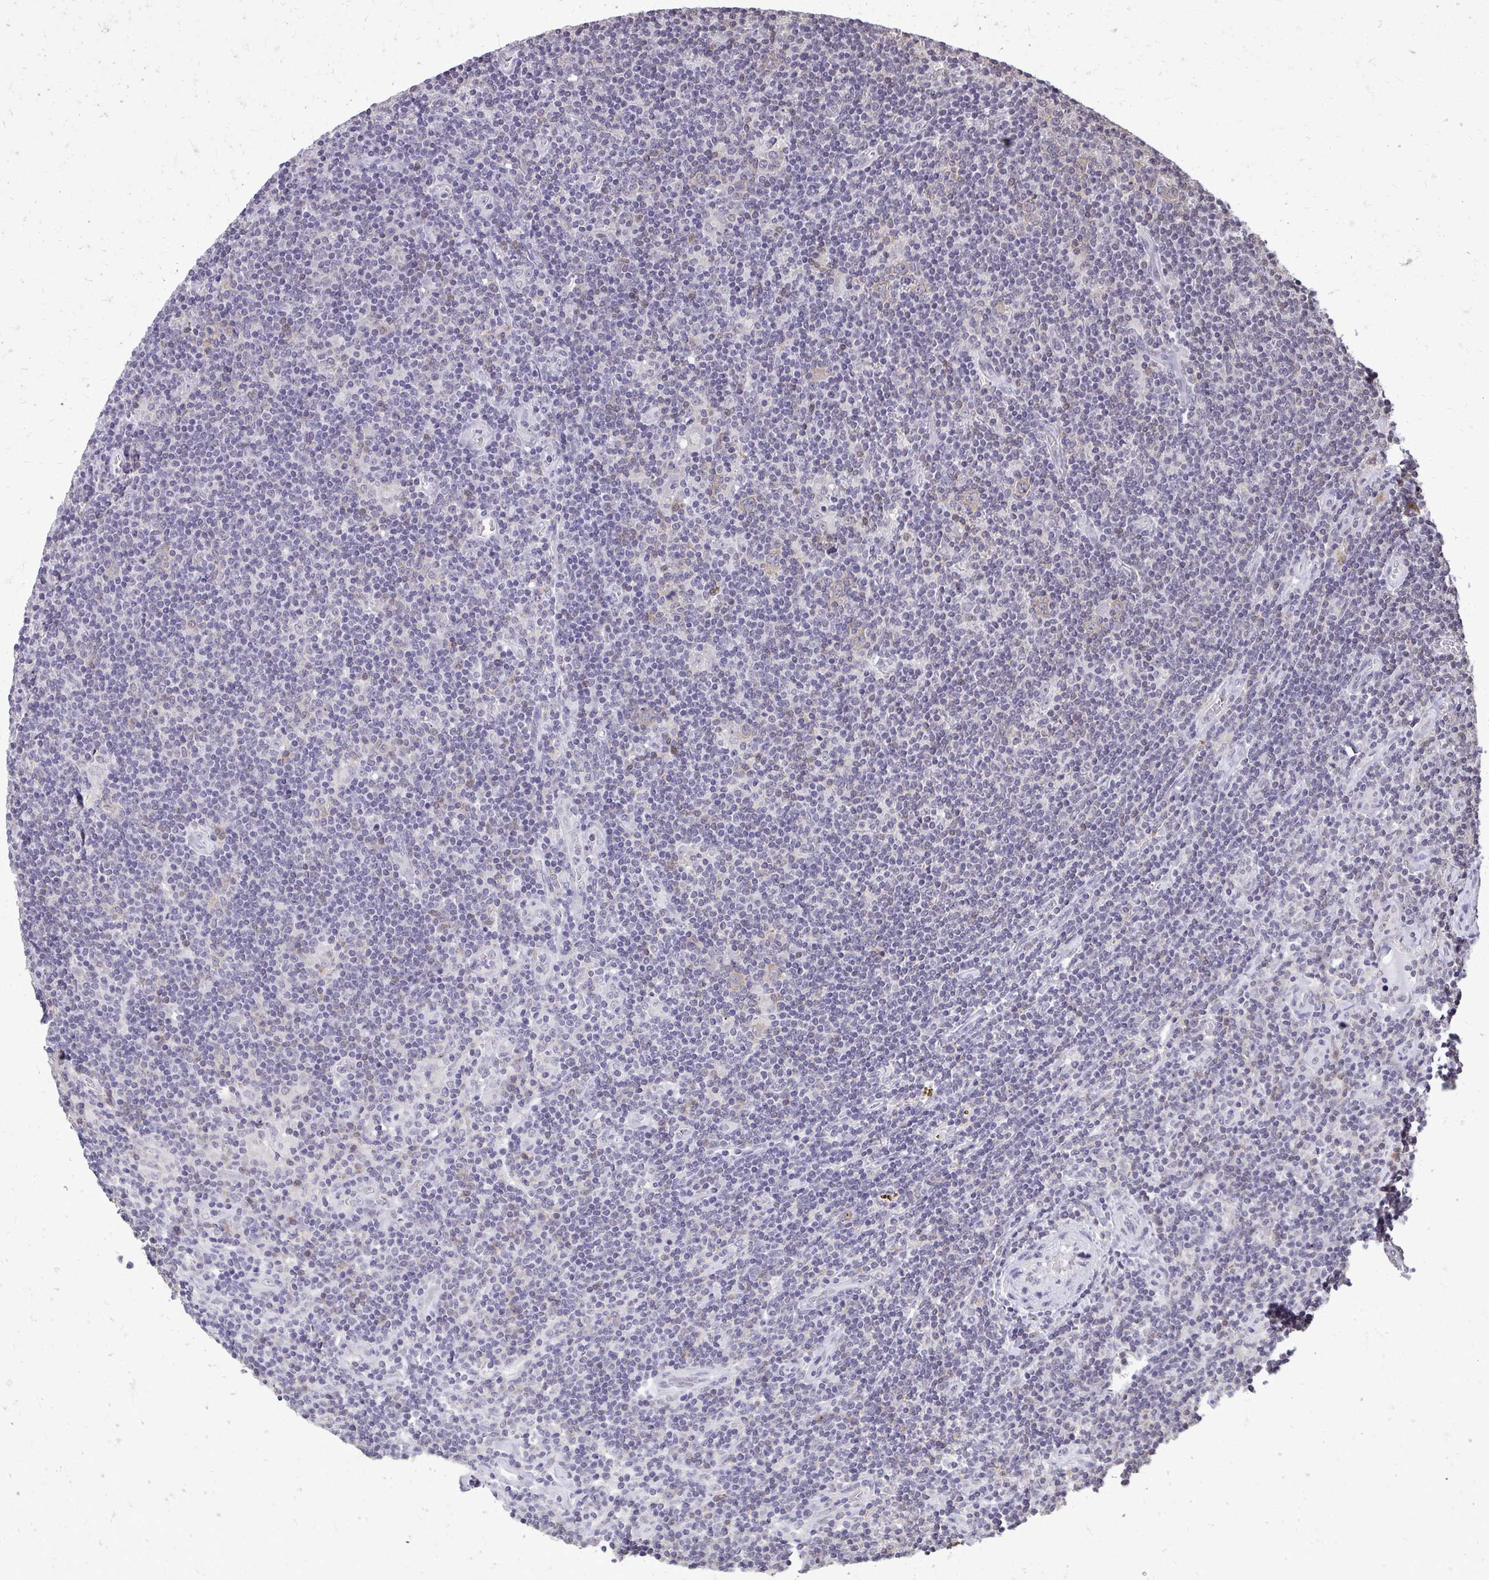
{"staining": {"intensity": "negative", "quantity": "none", "location": "none"}, "tissue": "lymphoma", "cell_type": "Tumor cells", "image_type": "cancer", "snomed": [{"axis": "morphology", "description": "Hodgkin's disease, NOS"}, {"axis": "topography", "description": "Lymph node"}], "caption": "The IHC photomicrograph has no significant positivity in tumor cells of lymphoma tissue.", "gene": "AKAP5", "patient": {"sex": "male", "age": 40}}